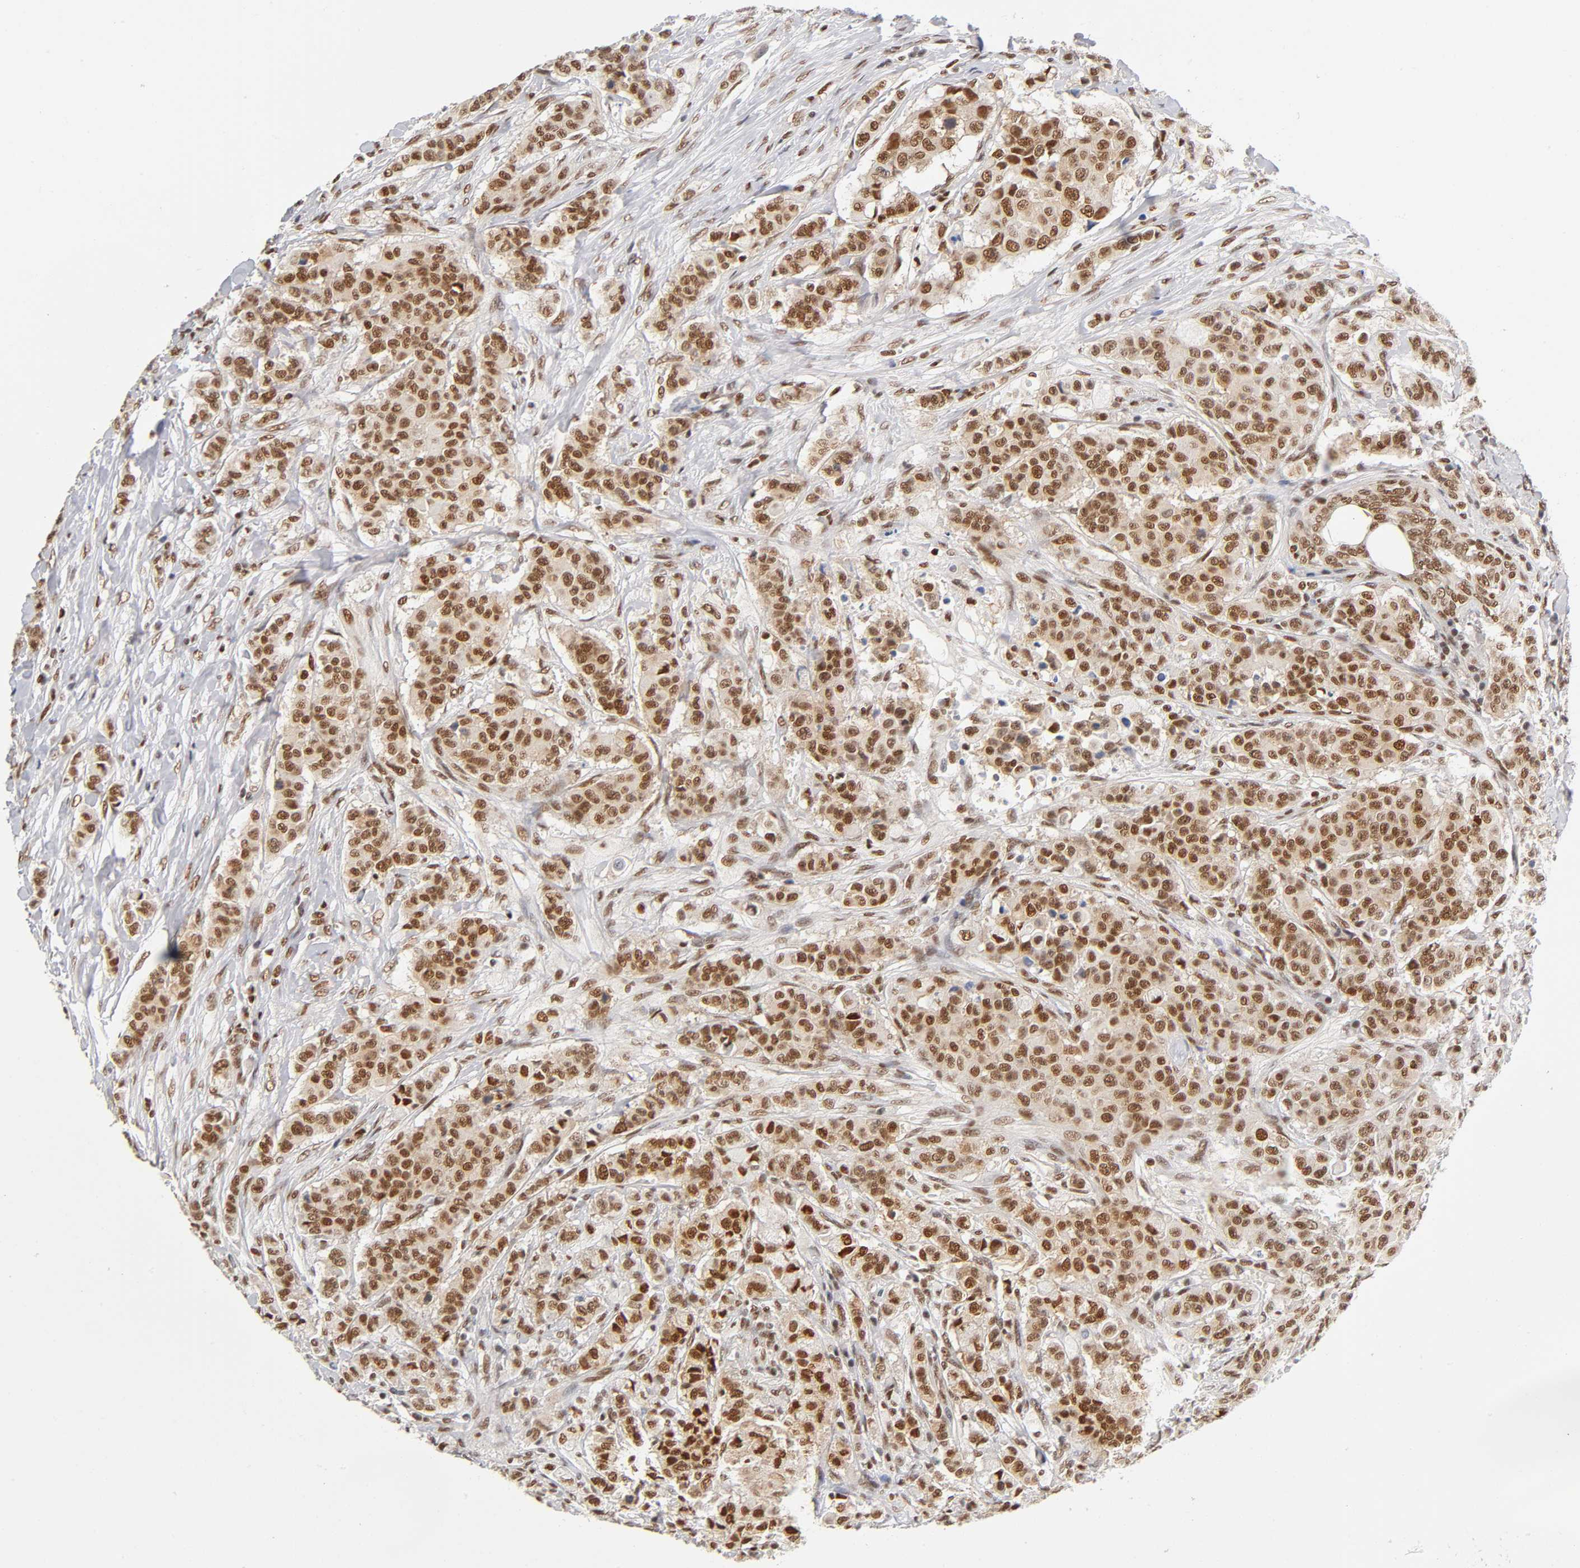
{"staining": {"intensity": "strong", "quantity": ">75%", "location": "nuclear"}, "tissue": "breast cancer", "cell_type": "Tumor cells", "image_type": "cancer", "snomed": [{"axis": "morphology", "description": "Duct carcinoma"}, {"axis": "topography", "description": "Breast"}], "caption": "Breast cancer (infiltrating ductal carcinoma) stained with a protein marker exhibits strong staining in tumor cells.", "gene": "ILKAP", "patient": {"sex": "female", "age": 40}}